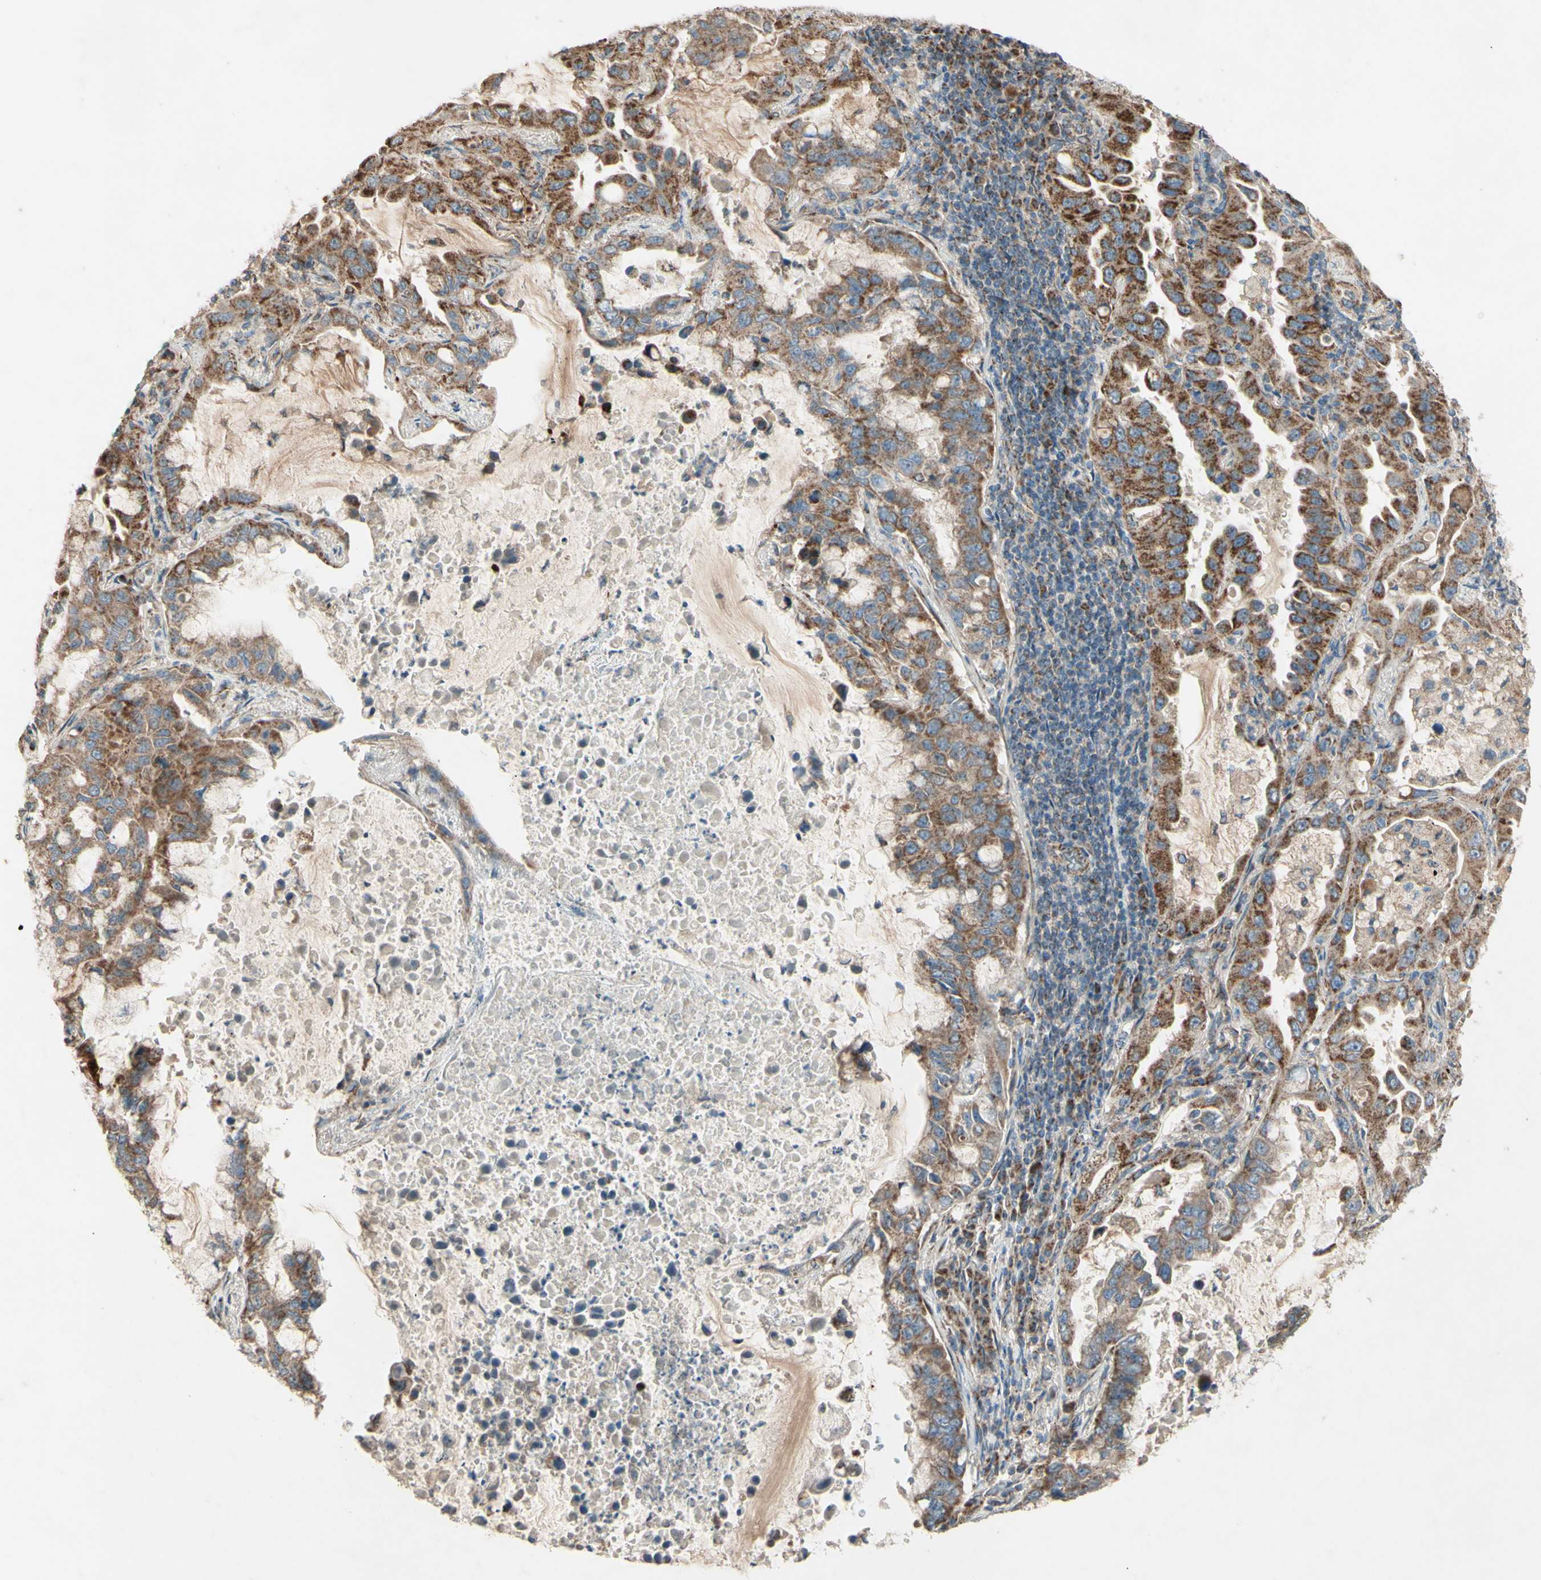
{"staining": {"intensity": "moderate", "quantity": ">75%", "location": "cytoplasmic/membranous"}, "tissue": "lung cancer", "cell_type": "Tumor cells", "image_type": "cancer", "snomed": [{"axis": "morphology", "description": "Adenocarcinoma, NOS"}, {"axis": "topography", "description": "Lung"}], "caption": "The histopathology image shows staining of lung cancer, revealing moderate cytoplasmic/membranous protein staining (brown color) within tumor cells.", "gene": "RHOT1", "patient": {"sex": "male", "age": 64}}